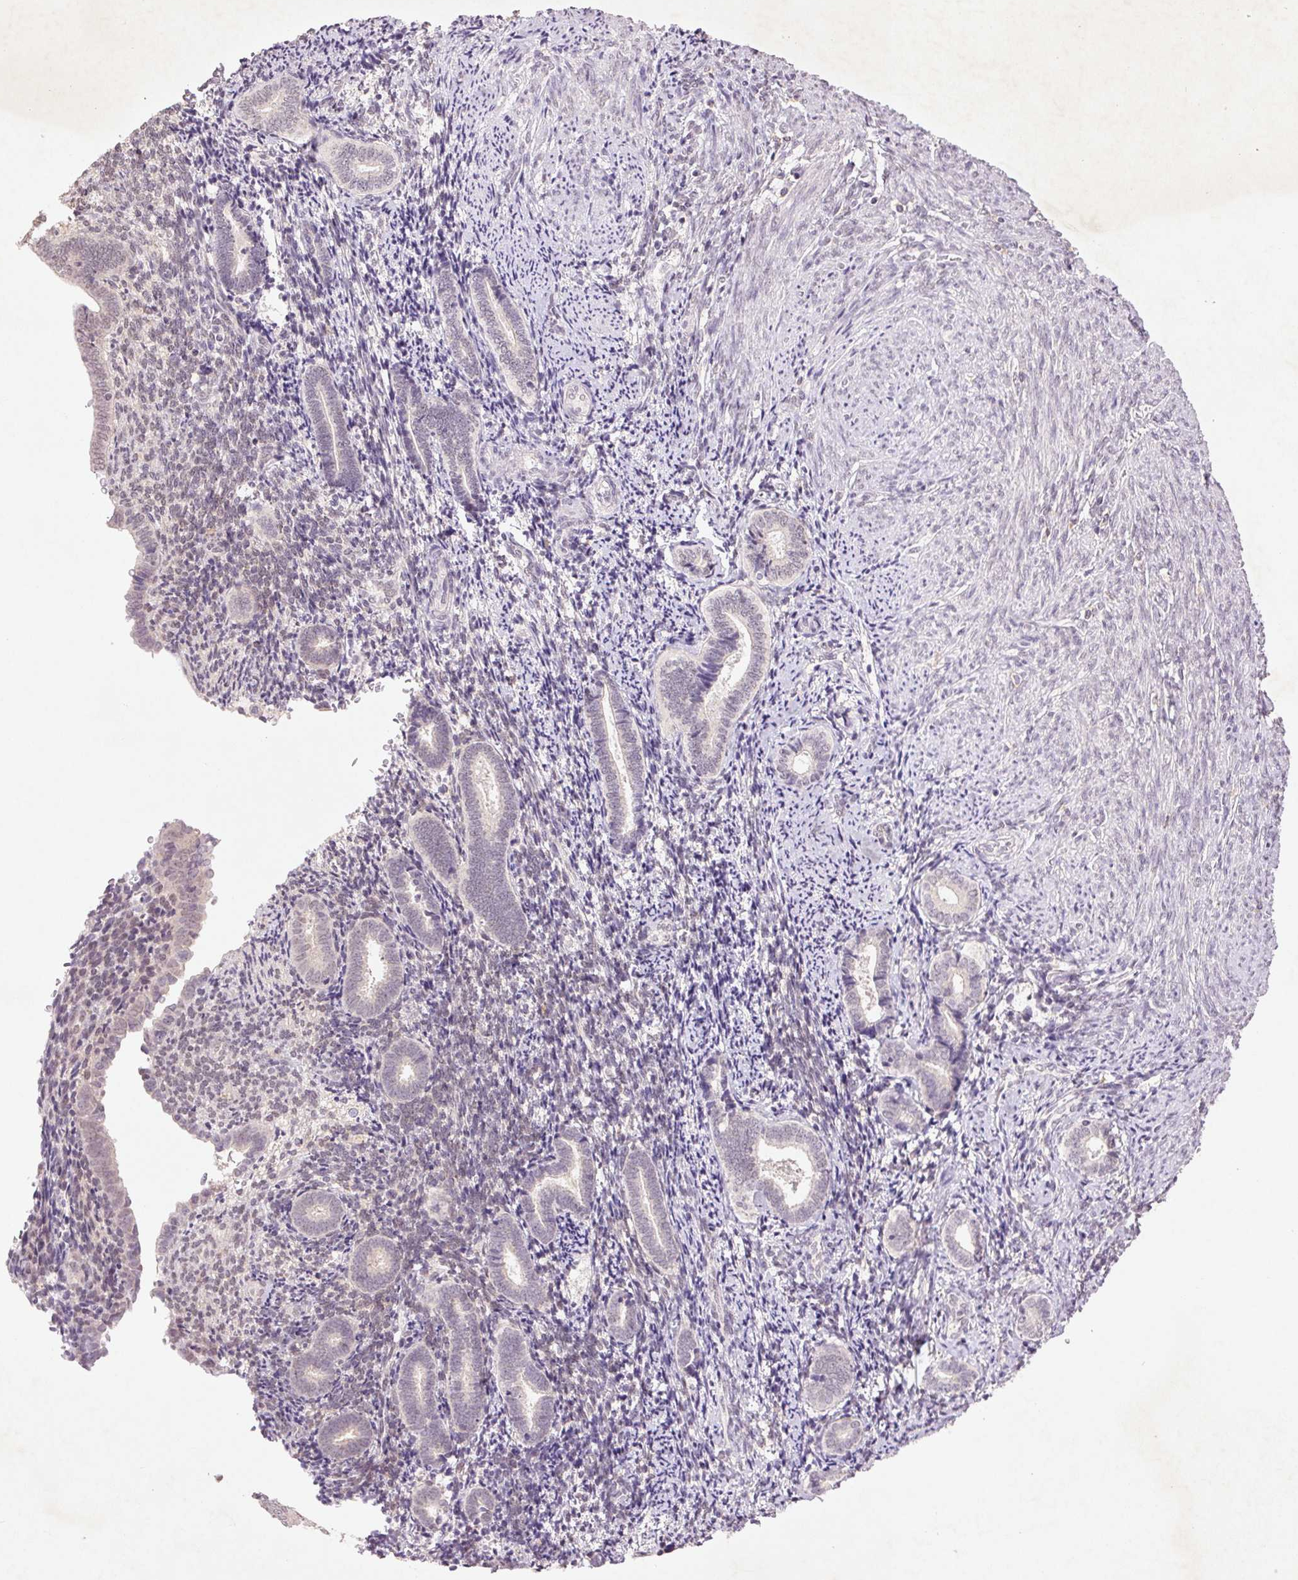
{"staining": {"intensity": "negative", "quantity": "none", "location": "none"}, "tissue": "endometrium", "cell_type": "Cells in endometrial stroma", "image_type": "normal", "snomed": [{"axis": "morphology", "description": "Normal tissue, NOS"}, {"axis": "topography", "description": "Endometrium"}], "caption": "An immunohistochemistry (IHC) photomicrograph of normal endometrium is shown. There is no staining in cells in endometrial stroma of endometrium.", "gene": "FAM168B", "patient": {"sex": "female", "age": 57}}